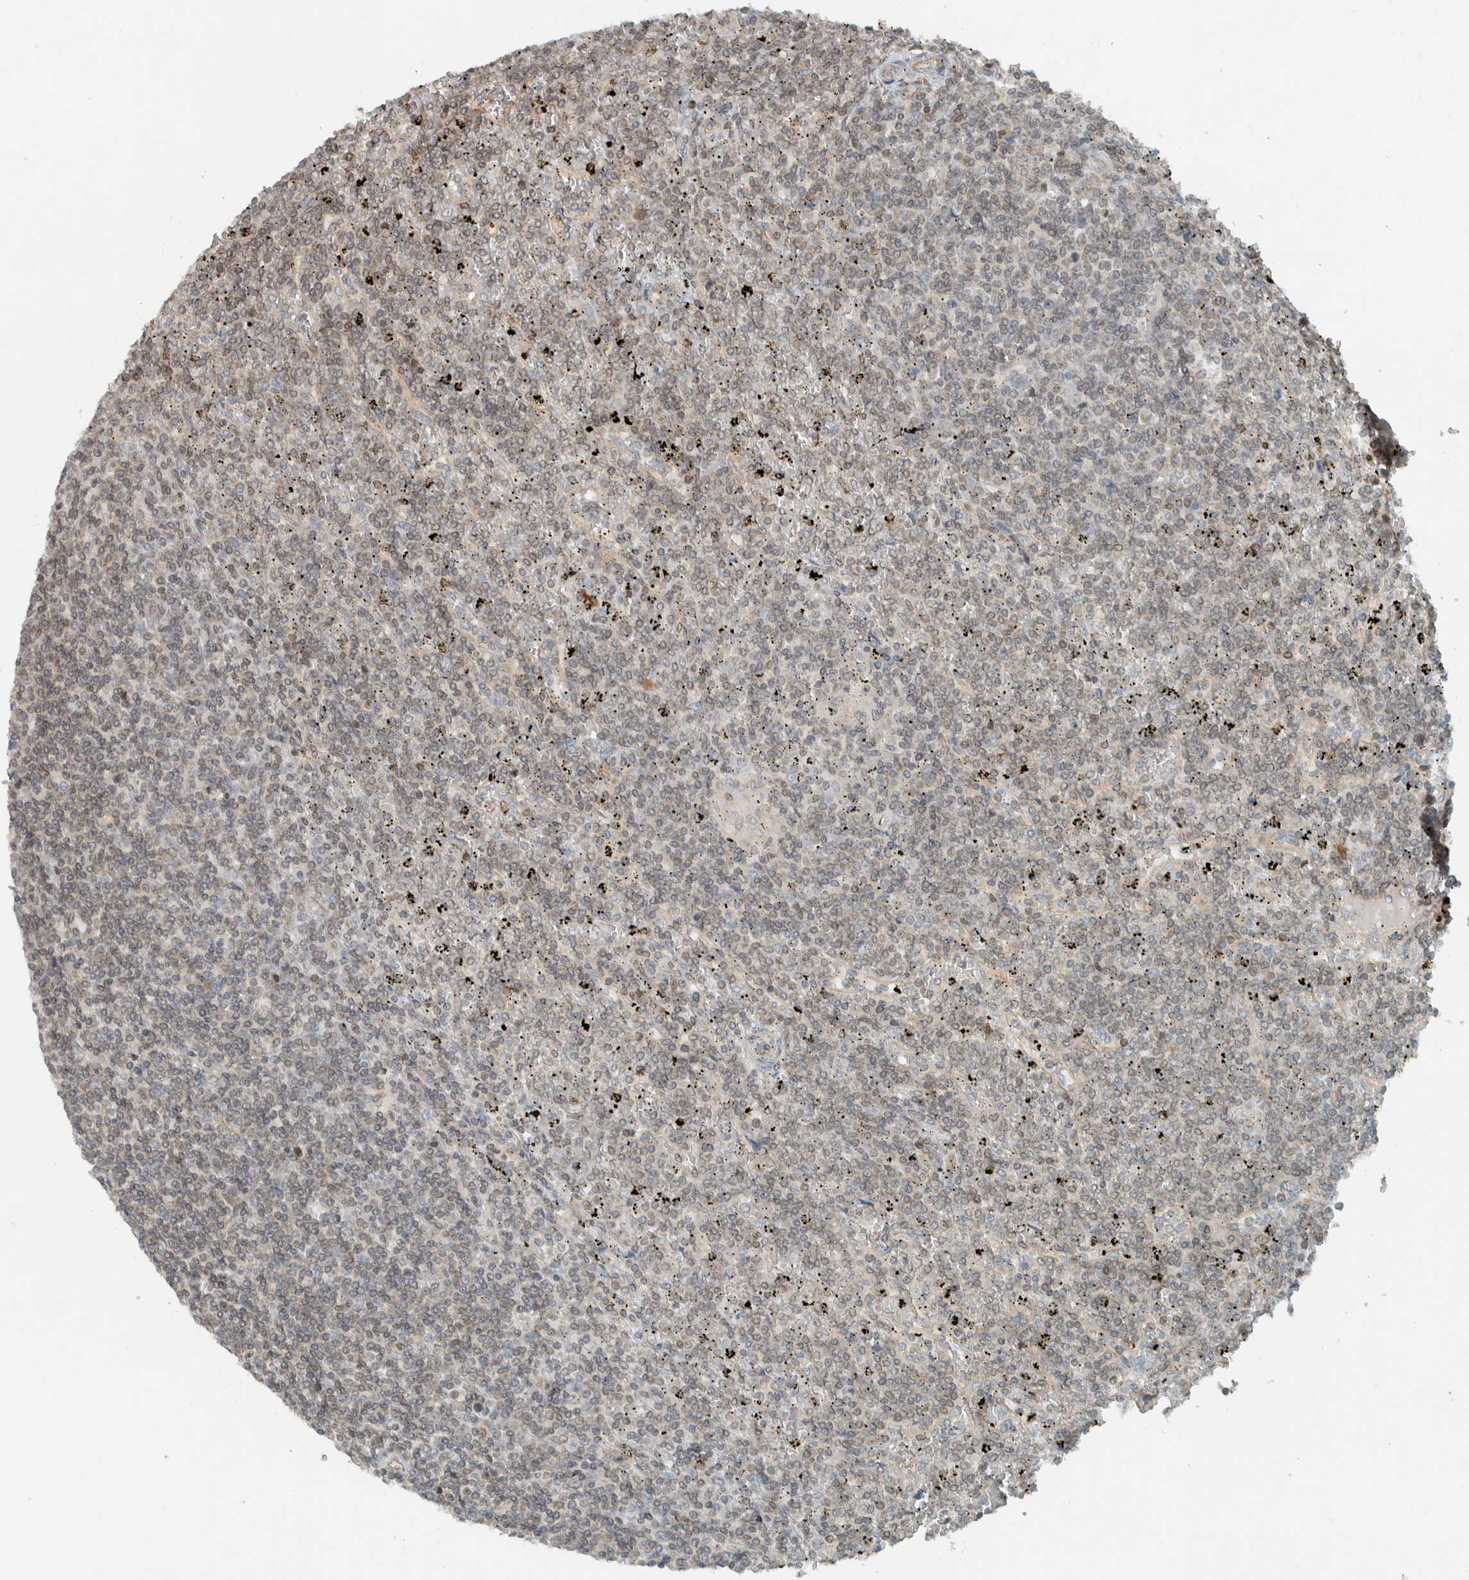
{"staining": {"intensity": "weak", "quantity": "<25%", "location": "nuclear"}, "tissue": "lymphoma", "cell_type": "Tumor cells", "image_type": "cancer", "snomed": [{"axis": "morphology", "description": "Malignant lymphoma, non-Hodgkin's type, Low grade"}, {"axis": "topography", "description": "Spleen"}], "caption": "DAB (3,3'-diaminobenzidine) immunohistochemical staining of human malignant lymphoma, non-Hodgkin's type (low-grade) shows no significant positivity in tumor cells. The staining was performed using DAB (3,3'-diaminobenzidine) to visualize the protein expression in brown, while the nuclei were stained in blue with hematoxylin (Magnification: 20x).", "gene": "SEL1L", "patient": {"sex": "female", "age": 19}}